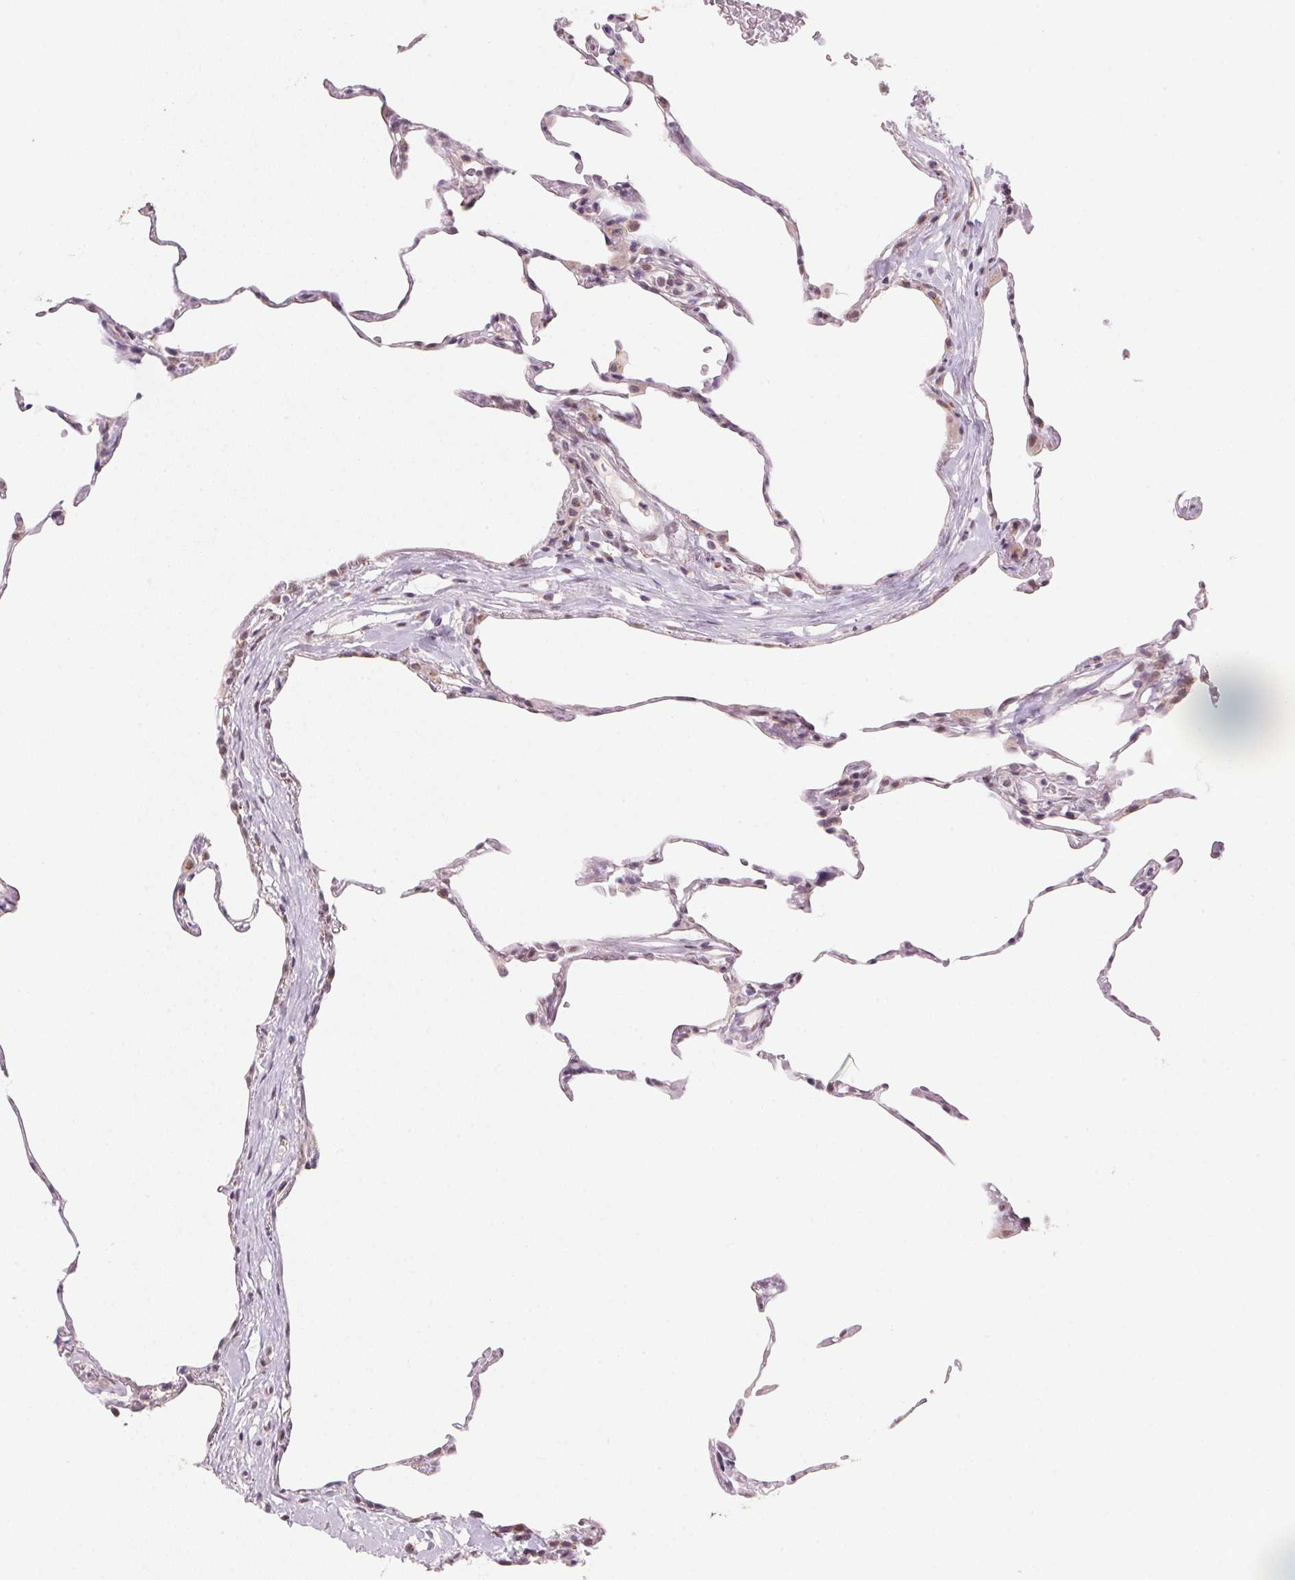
{"staining": {"intensity": "weak", "quantity": "25%-75%", "location": "cytoplasmic/membranous"}, "tissue": "lung", "cell_type": "Alveolar cells", "image_type": "normal", "snomed": [{"axis": "morphology", "description": "Normal tissue, NOS"}, {"axis": "topography", "description": "Lung"}], "caption": "Lung was stained to show a protein in brown. There is low levels of weak cytoplasmic/membranous positivity in approximately 25%-75% of alveolar cells.", "gene": "RAB22A", "patient": {"sex": "female", "age": 57}}